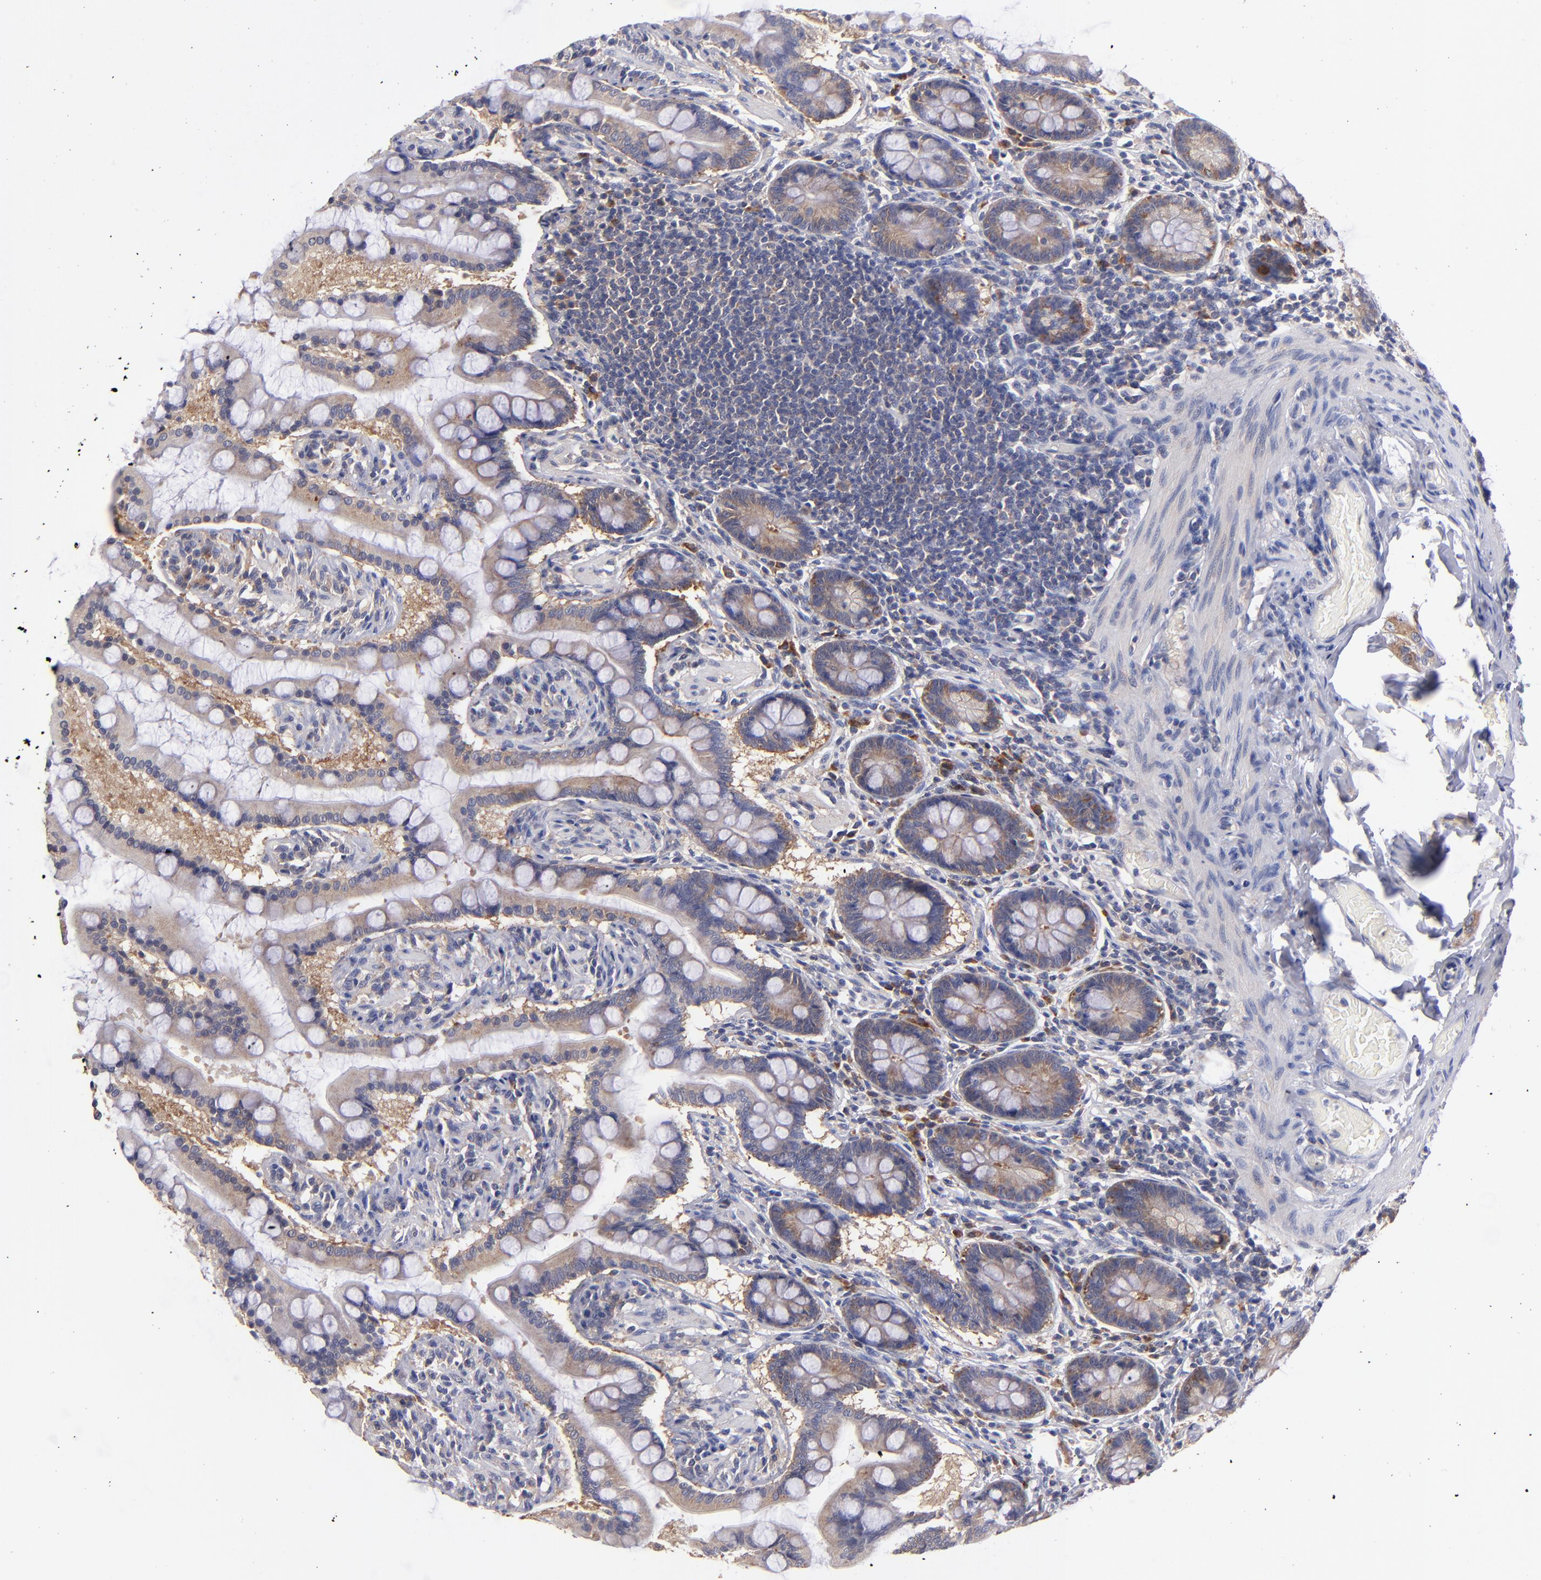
{"staining": {"intensity": "moderate", "quantity": "25%-75%", "location": "cytoplasmic/membranous"}, "tissue": "small intestine", "cell_type": "Glandular cells", "image_type": "normal", "snomed": [{"axis": "morphology", "description": "Normal tissue, NOS"}, {"axis": "topography", "description": "Small intestine"}], "caption": "A histopathology image of human small intestine stained for a protein exhibits moderate cytoplasmic/membranous brown staining in glandular cells. The protein is stained brown, and the nuclei are stained in blue (DAB (3,3'-diaminobenzidine) IHC with brightfield microscopy, high magnification).", "gene": "EIF3L", "patient": {"sex": "male", "age": 41}}